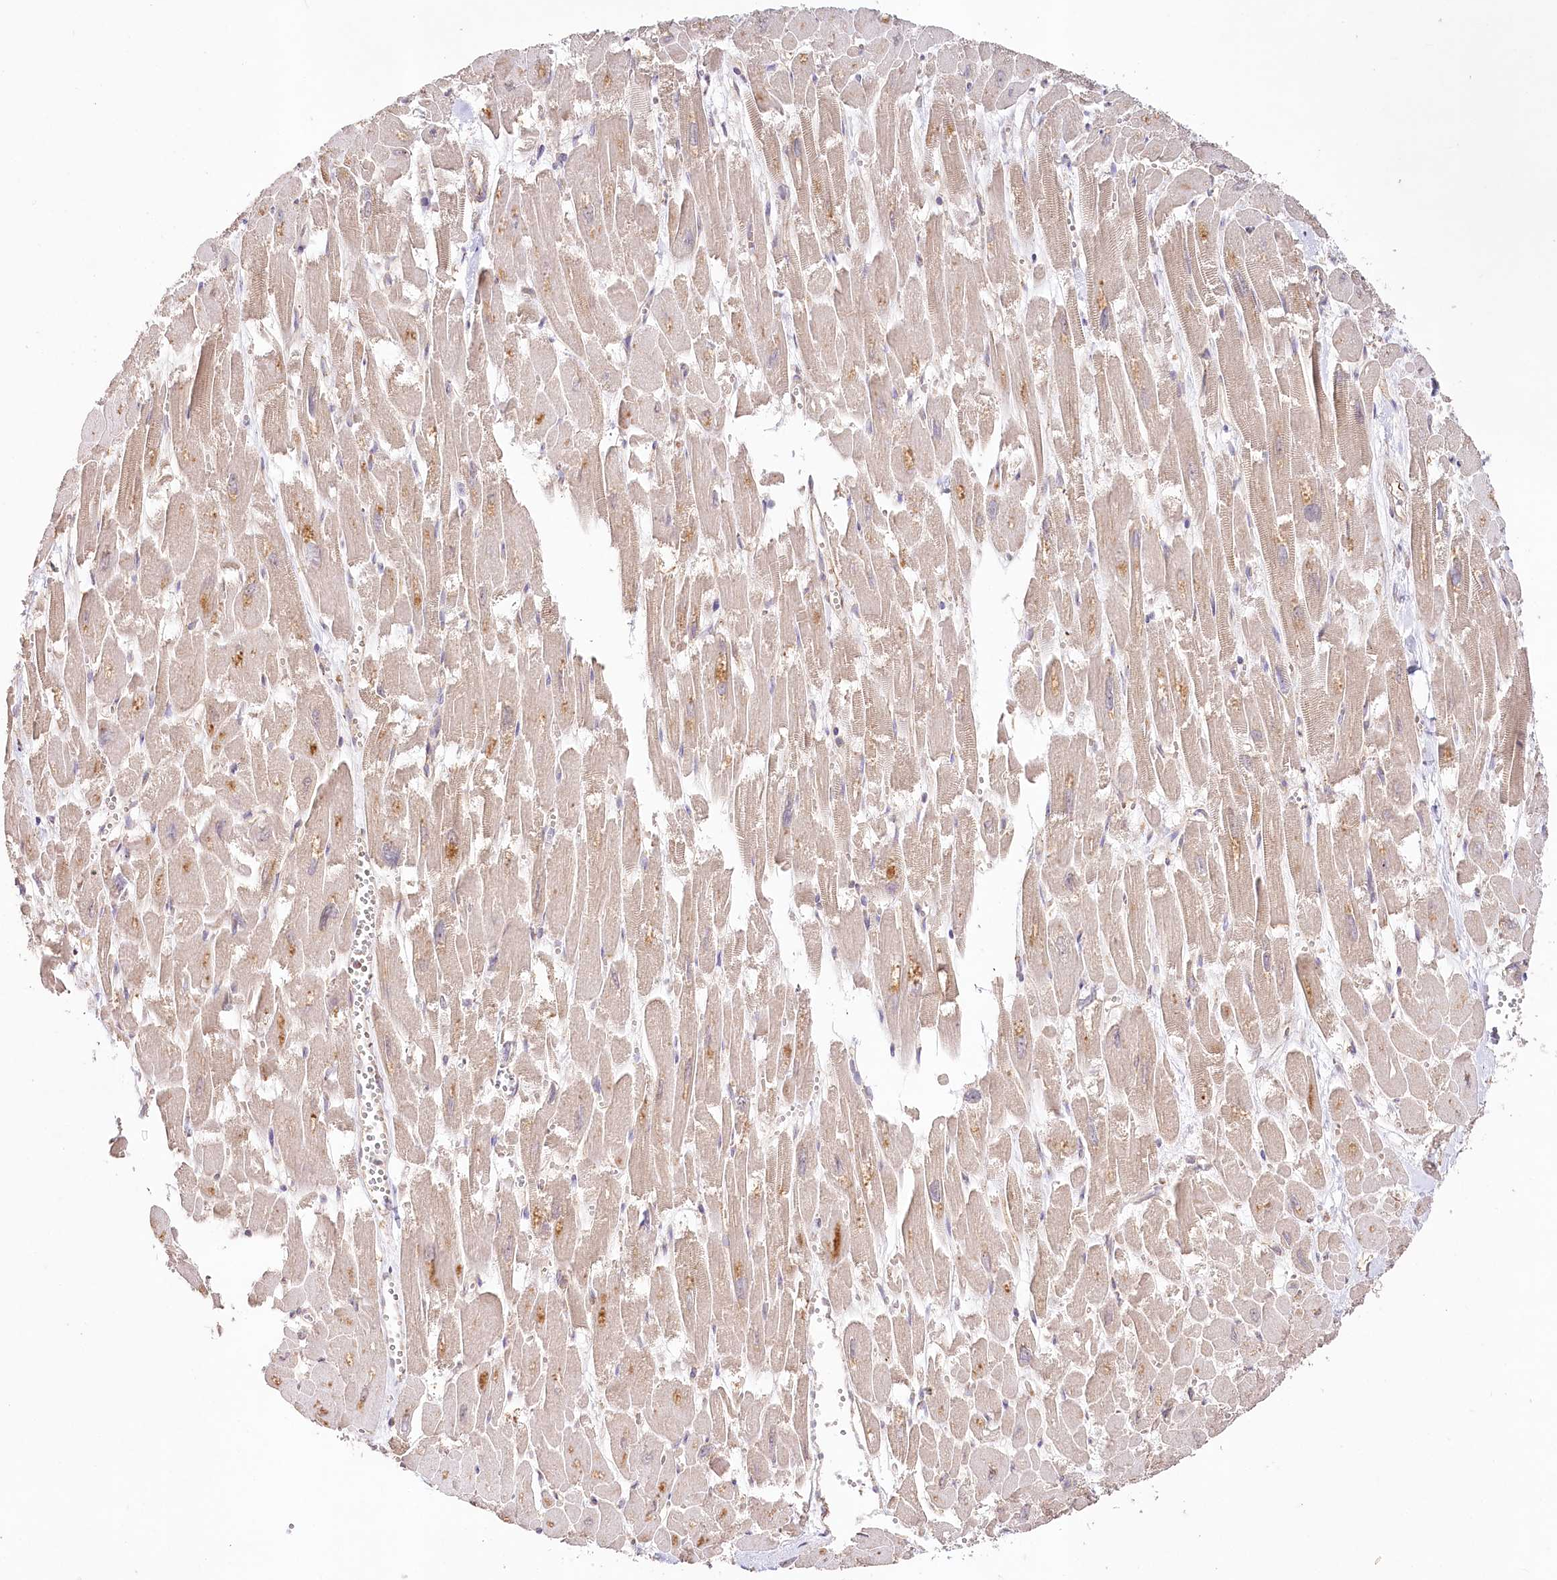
{"staining": {"intensity": "moderate", "quantity": "25%-75%", "location": "cytoplasmic/membranous,nuclear"}, "tissue": "heart muscle", "cell_type": "Cardiomyocytes", "image_type": "normal", "snomed": [{"axis": "morphology", "description": "Normal tissue, NOS"}, {"axis": "topography", "description": "Heart"}], "caption": "Immunohistochemical staining of unremarkable human heart muscle displays medium levels of moderate cytoplasmic/membranous,nuclear staining in about 25%-75% of cardiomyocytes.", "gene": "DMXL1", "patient": {"sex": "male", "age": 54}}